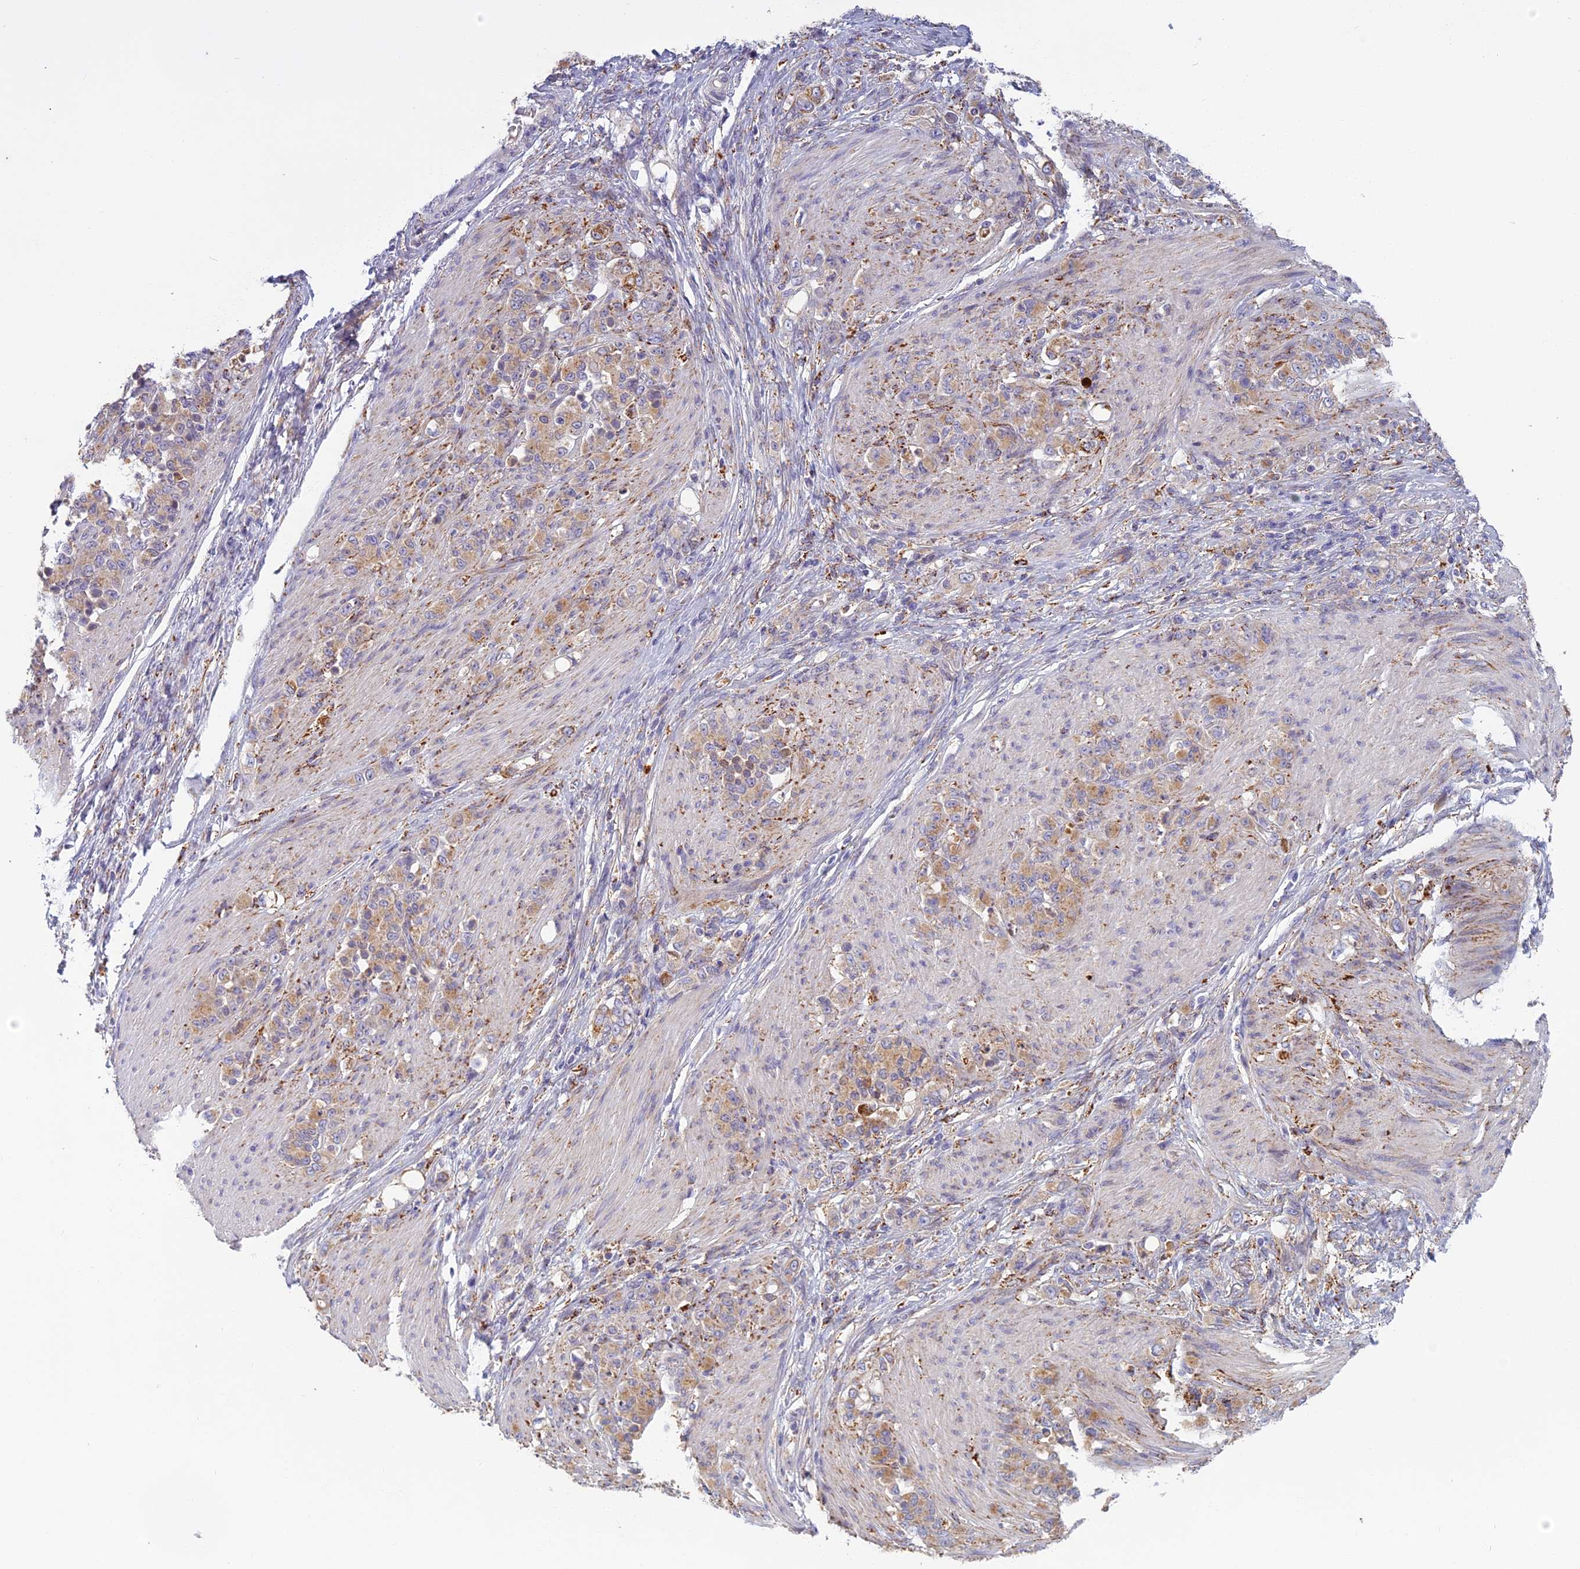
{"staining": {"intensity": "moderate", "quantity": ">75%", "location": "cytoplasmic/membranous"}, "tissue": "stomach cancer", "cell_type": "Tumor cells", "image_type": "cancer", "snomed": [{"axis": "morphology", "description": "Adenocarcinoma, NOS"}, {"axis": "topography", "description": "Stomach"}], "caption": "Moderate cytoplasmic/membranous expression for a protein is seen in approximately >75% of tumor cells of stomach cancer (adenocarcinoma) using immunohistochemistry.", "gene": "SEMA7A", "patient": {"sex": "female", "age": 79}}